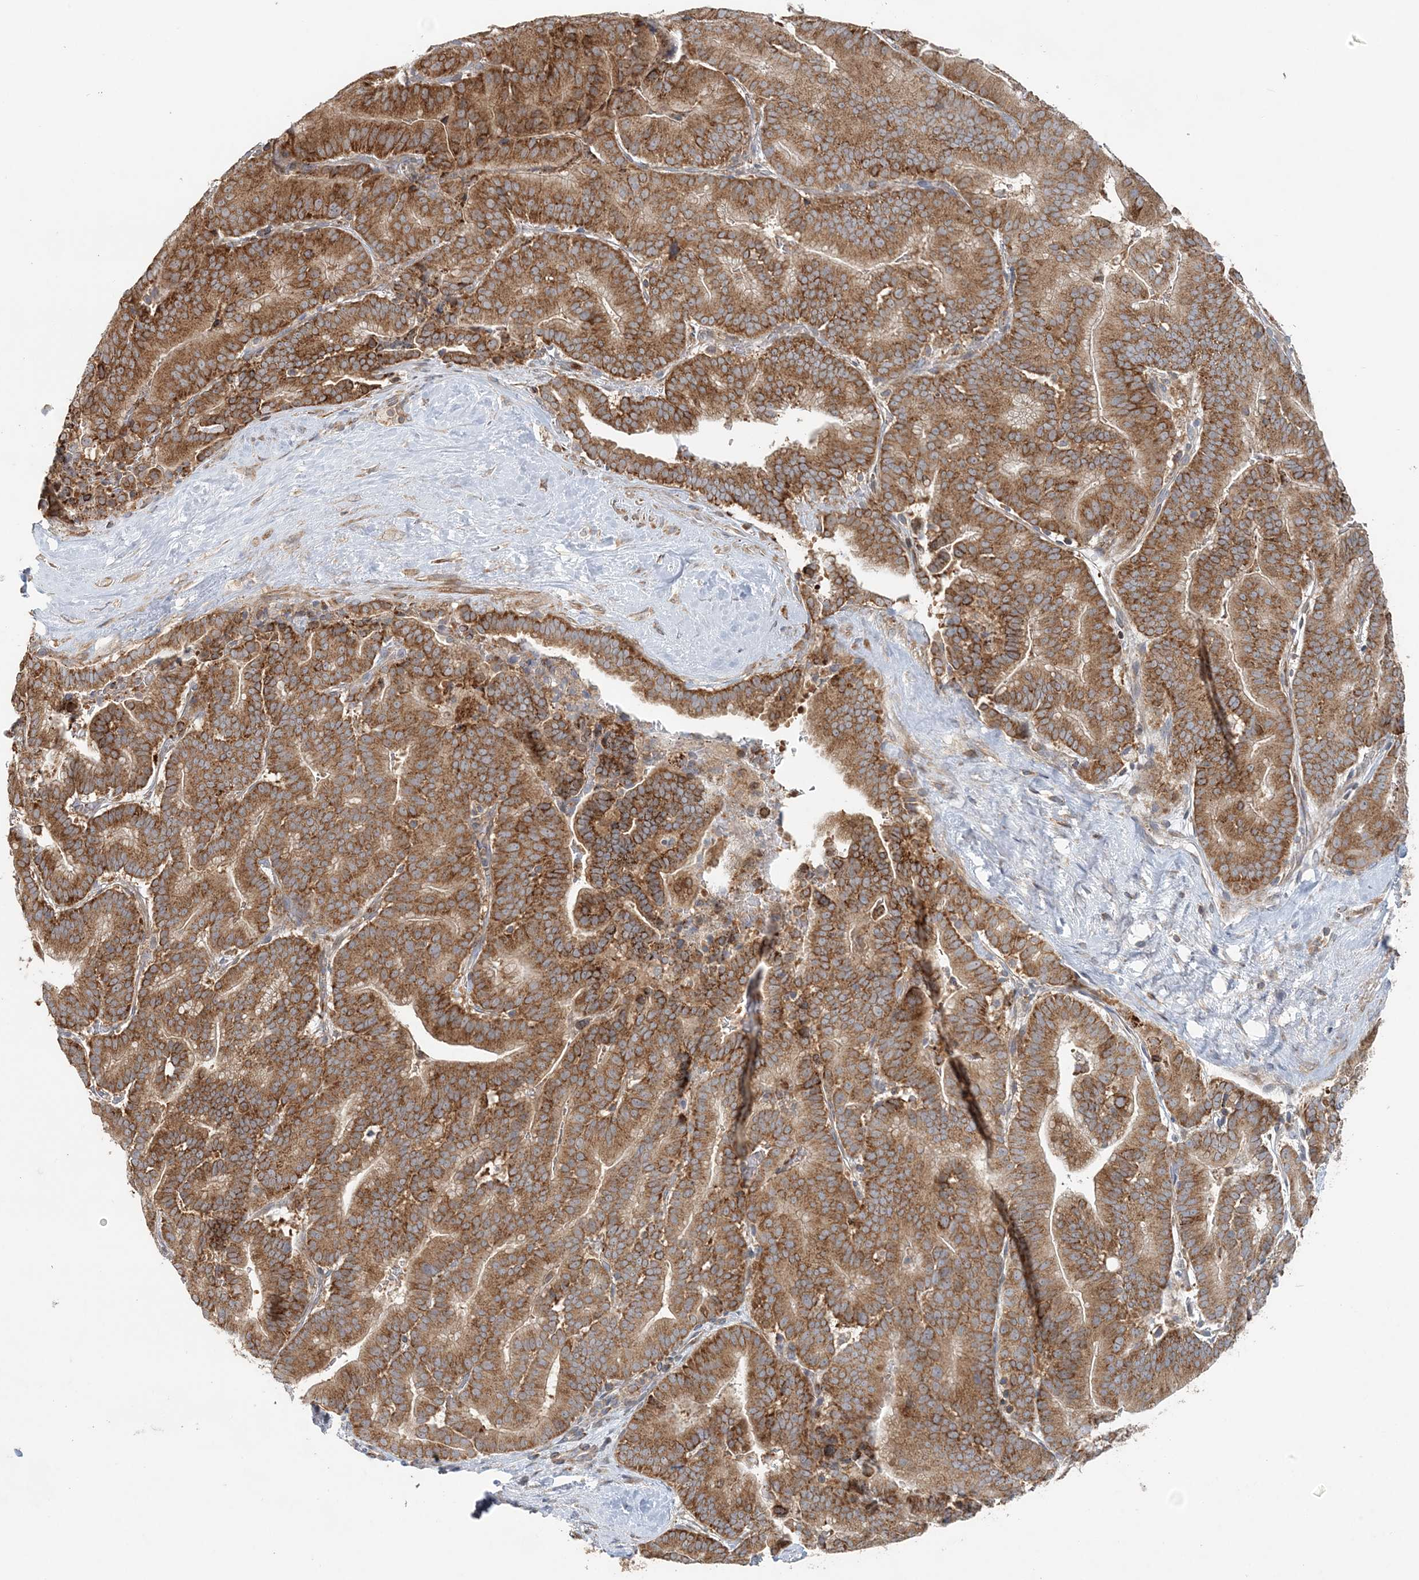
{"staining": {"intensity": "moderate", "quantity": ">75%", "location": "cytoplasmic/membranous"}, "tissue": "liver cancer", "cell_type": "Tumor cells", "image_type": "cancer", "snomed": [{"axis": "morphology", "description": "Cholangiocarcinoma"}, {"axis": "topography", "description": "Liver"}], "caption": "A micrograph showing moderate cytoplasmic/membranous positivity in approximately >75% of tumor cells in liver cancer, as visualized by brown immunohistochemical staining.", "gene": "MMUT", "patient": {"sex": "female", "age": 75}}